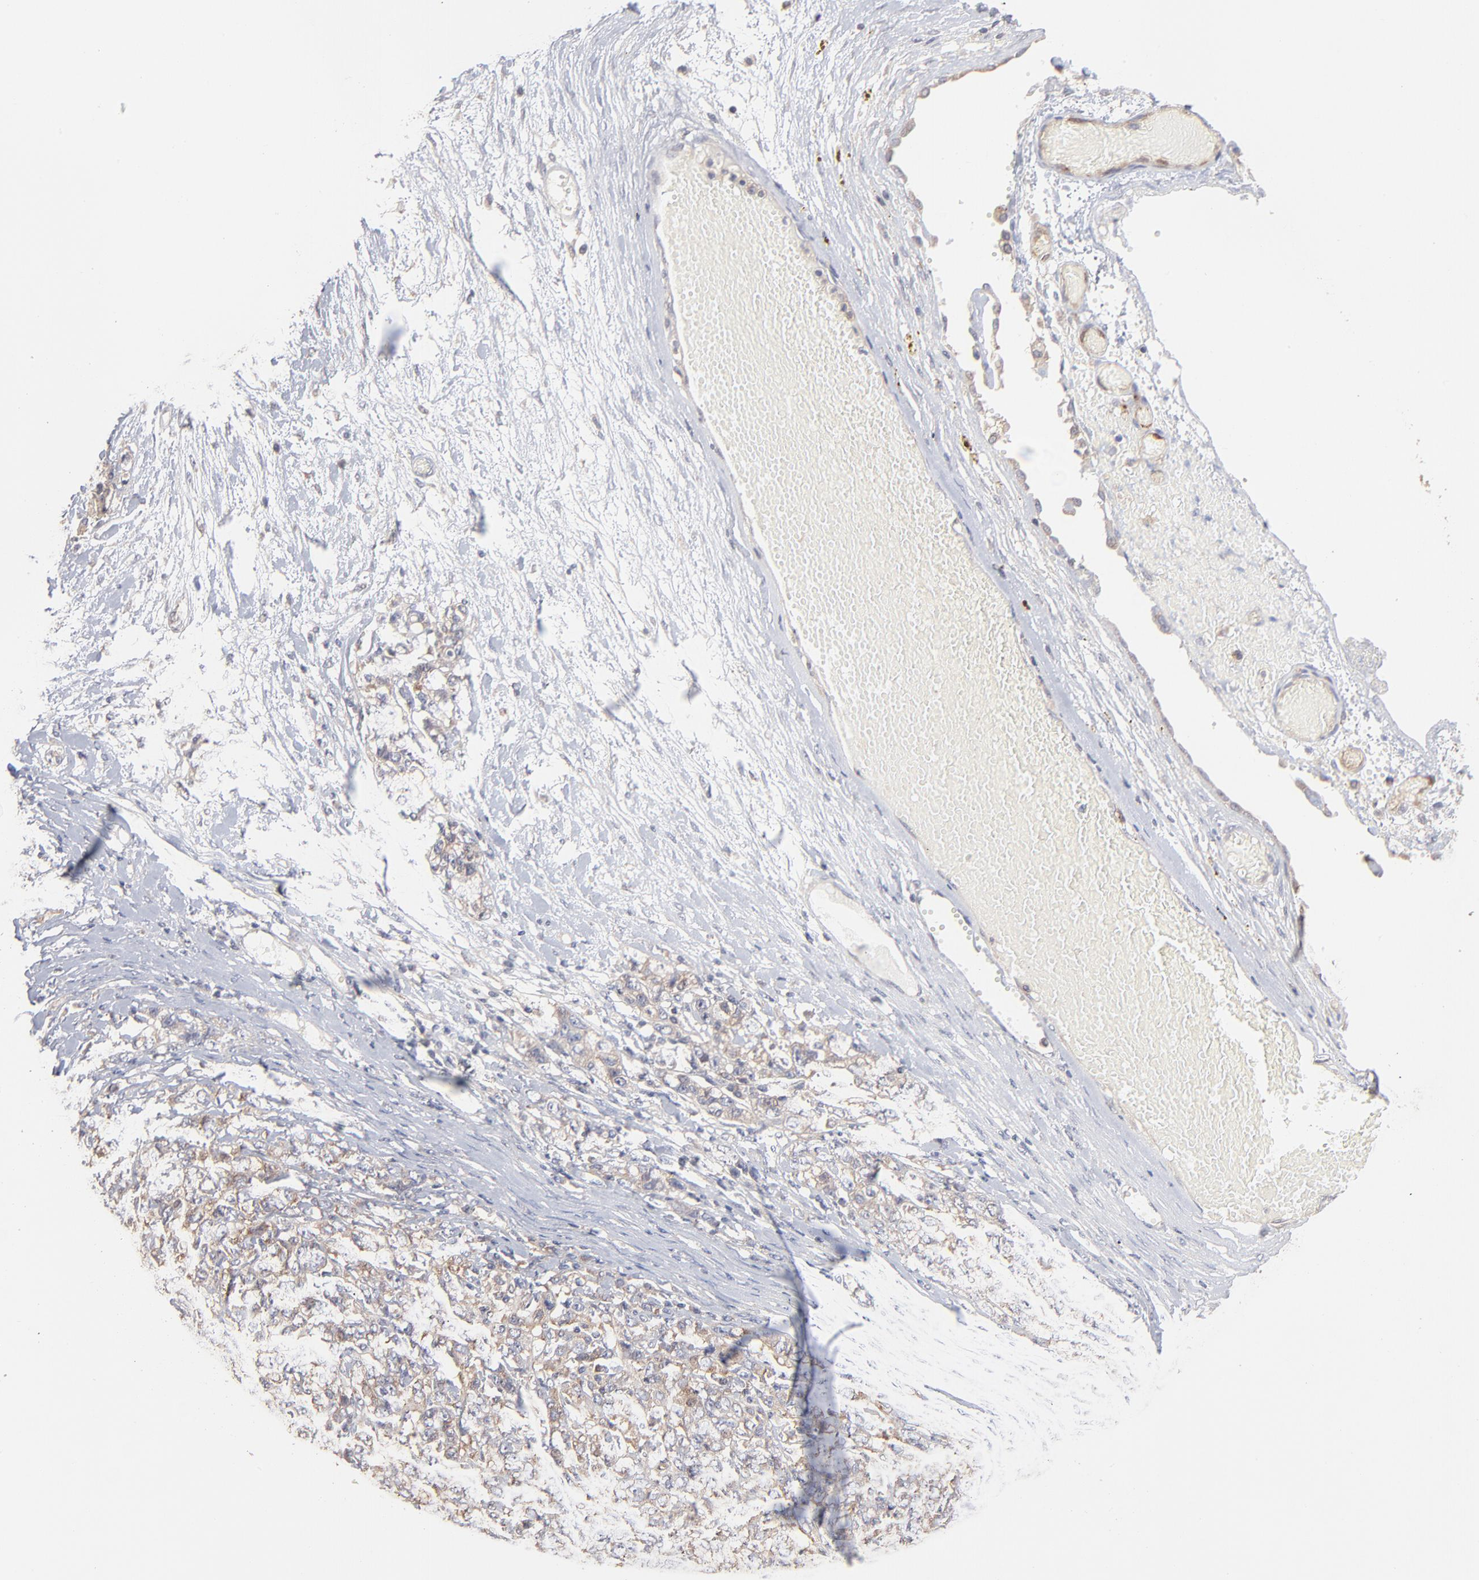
{"staining": {"intensity": "weak", "quantity": ">75%", "location": "cytoplasmic/membranous"}, "tissue": "ovarian cancer", "cell_type": "Tumor cells", "image_type": "cancer", "snomed": [{"axis": "morphology", "description": "Cystadenocarcinoma, serous, NOS"}, {"axis": "topography", "description": "Ovary"}], "caption": "Immunohistochemical staining of ovarian cancer (serous cystadenocarcinoma) demonstrates weak cytoplasmic/membranous protein positivity in about >75% of tumor cells.", "gene": "IVNS1ABP", "patient": {"sex": "female", "age": 71}}